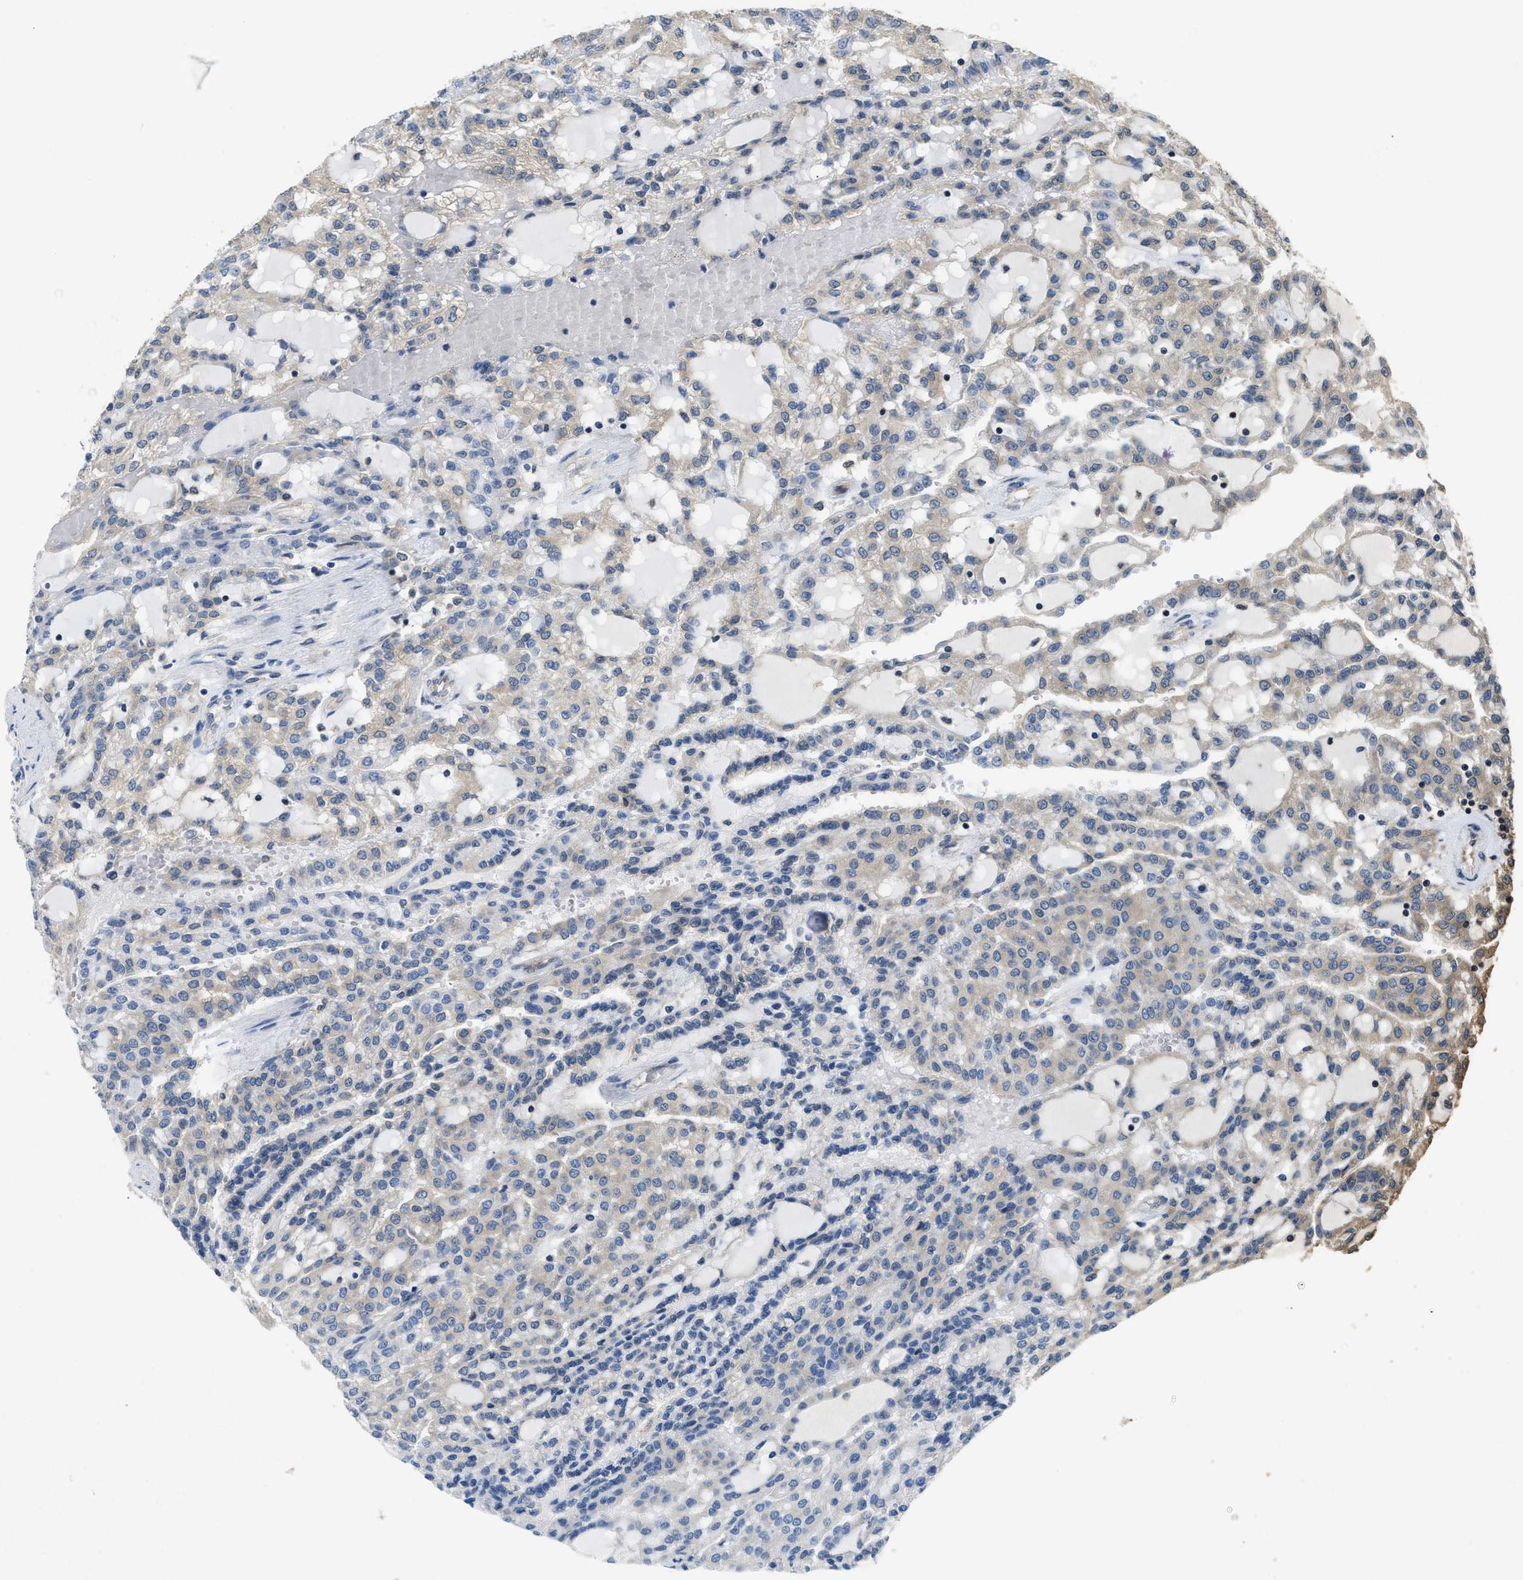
{"staining": {"intensity": "negative", "quantity": "none", "location": "none"}, "tissue": "renal cancer", "cell_type": "Tumor cells", "image_type": "cancer", "snomed": [{"axis": "morphology", "description": "Adenocarcinoma, NOS"}, {"axis": "topography", "description": "Kidney"}], "caption": "IHC micrograph of human renal cancer stained for a protein (brown), which shows no positivity in tumor cells.", "gene": "DNAJC2", "patient": {"sex": "male", "age": 63}}